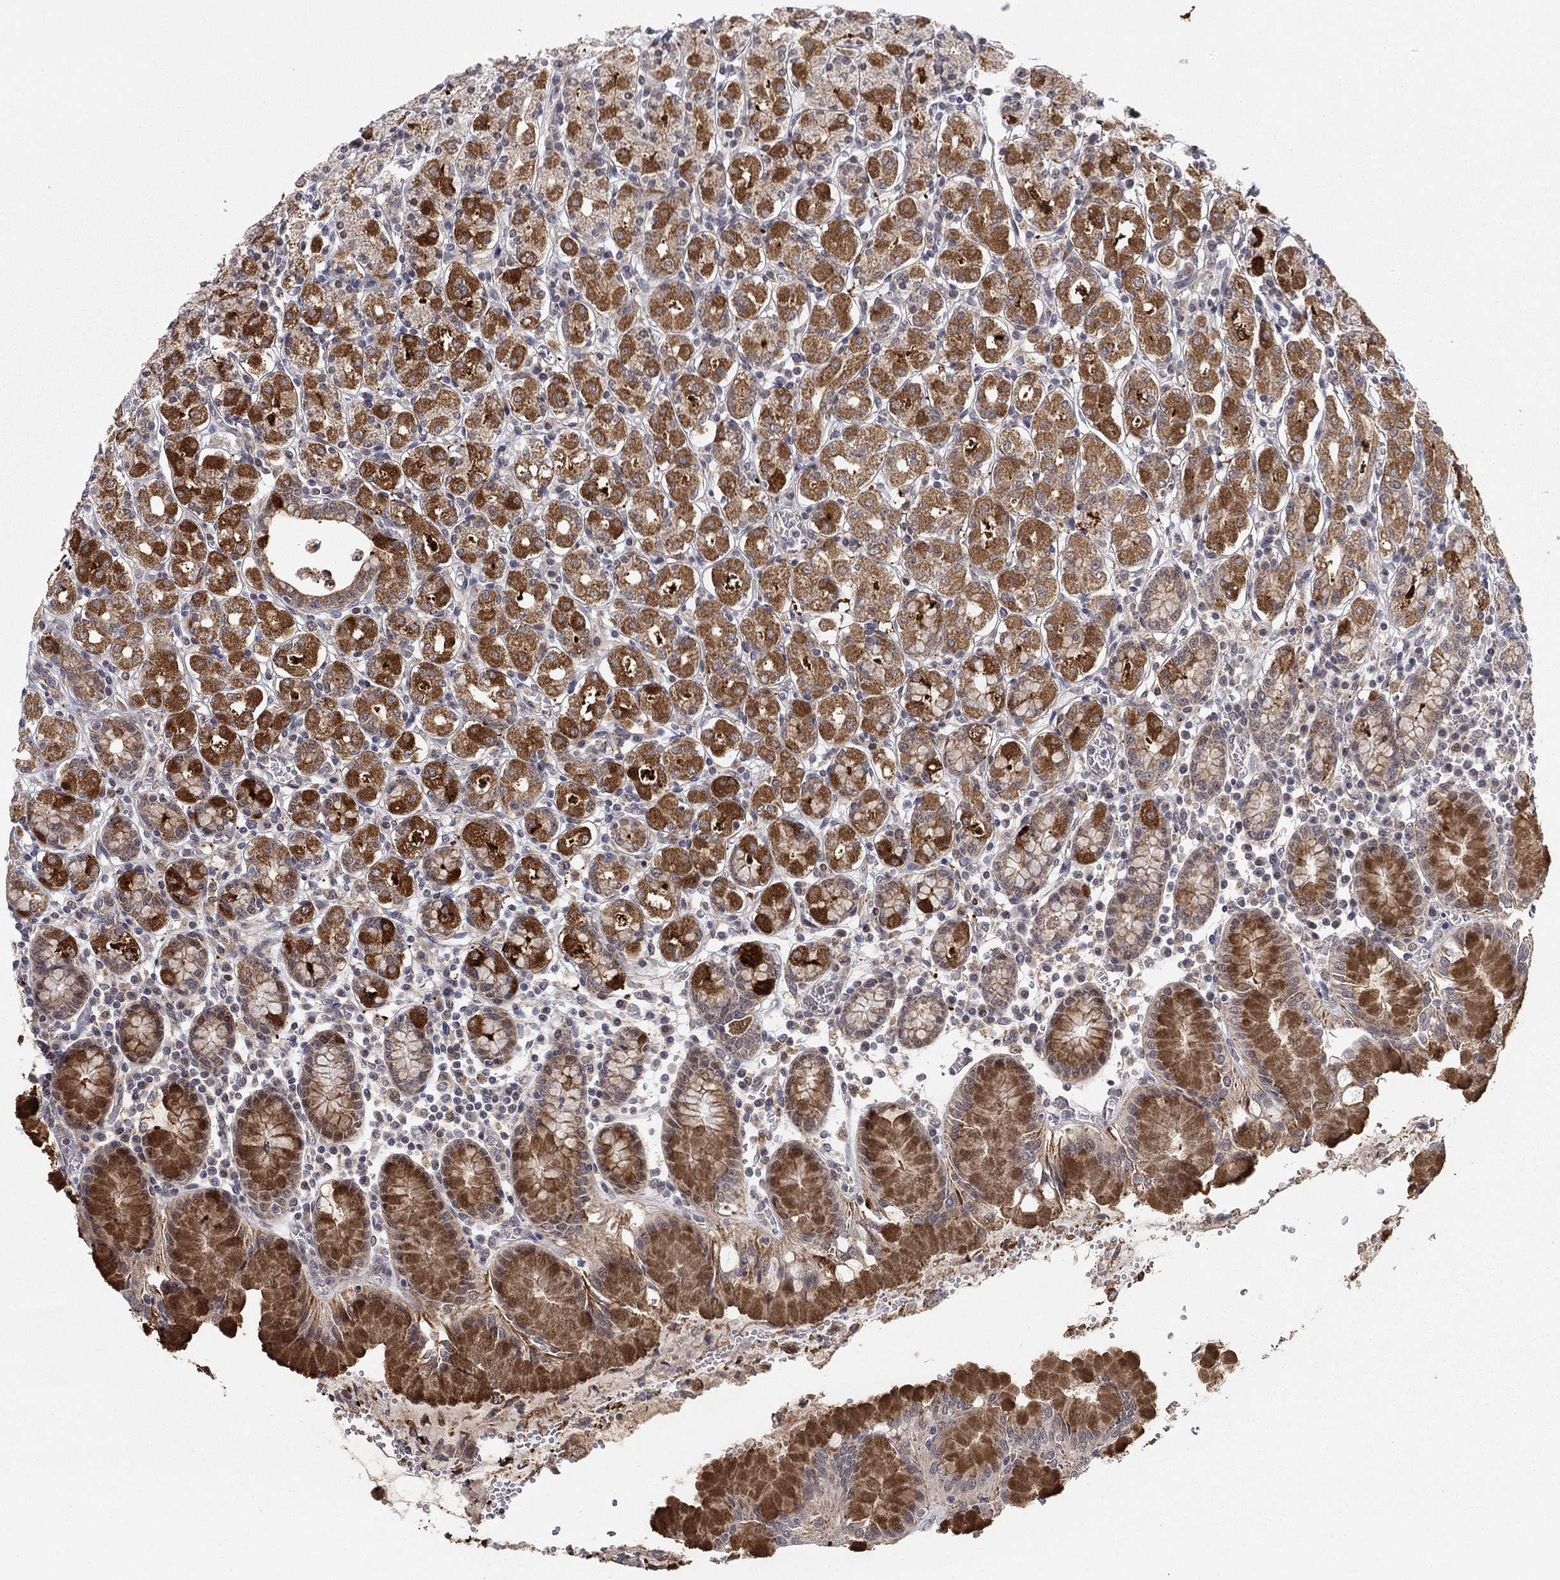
{"staining": {"intensity": "strong", "quantity": "25%-75%", "location": "cytoplasmic/membranous"}, "tissue": "stomach", "cell_type": "Glandular cells", "image_type": "normal", "snomed": [{"axis": "morphology", "description": "Normal tissue, NOS"}, {"axis": "topography", "description": "Stomach, upper"}, {"axis": "topography", "description": "Stomach"}], "caption": "Stomach stained with IHC demonstrates strong cytoplasmic/membranous staining in about 25%-75% of glandular cells.", "gene": "ZNF395", "patient": {"sex": "male", "age": 62}}